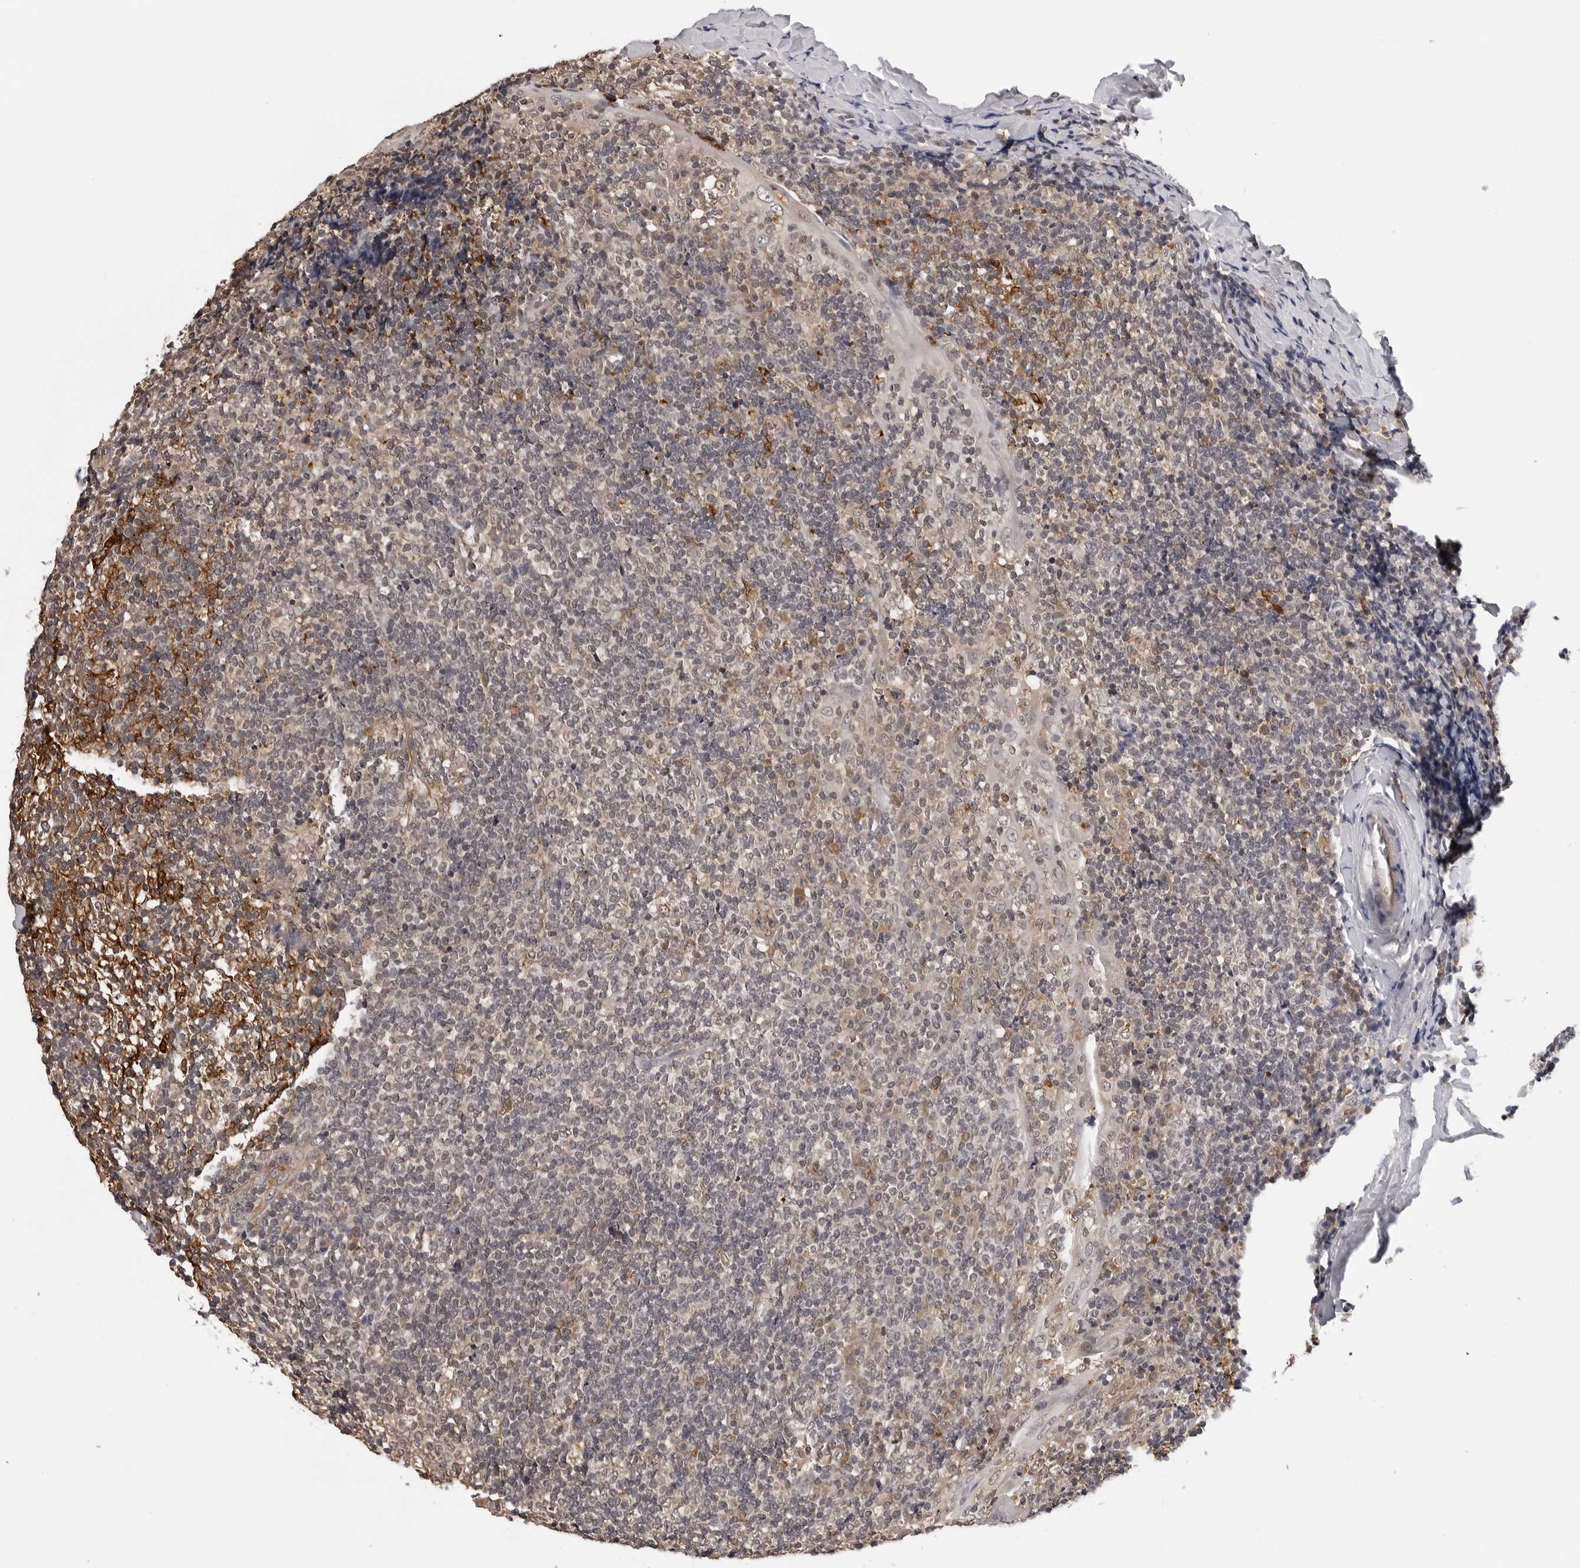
{"staining": {"intensity": "weak", "quantity": "<25%", "location": "cytoplasmic/membranous"}, "tissue": "tonsil", "cell_type": "Germinal center cells", "image_type": "normal", "snomed": [{"axis": "morphology", "description": "Normal tissue, NOS"}, {"axis": "topography", "description": "Tonsil"}], "caption": "High magnification brightfield microscopy of benign tonsil stained with DAB (brown) and counterstained with hematoxylin (blue): germinal center cells show no significant expression. (DAB (3,3'-diaminobenzidine) immunohistochemistry (IHC), high magnification).", "gene": "TRMT13", "patient": {"sex": "male", "age": 37}}